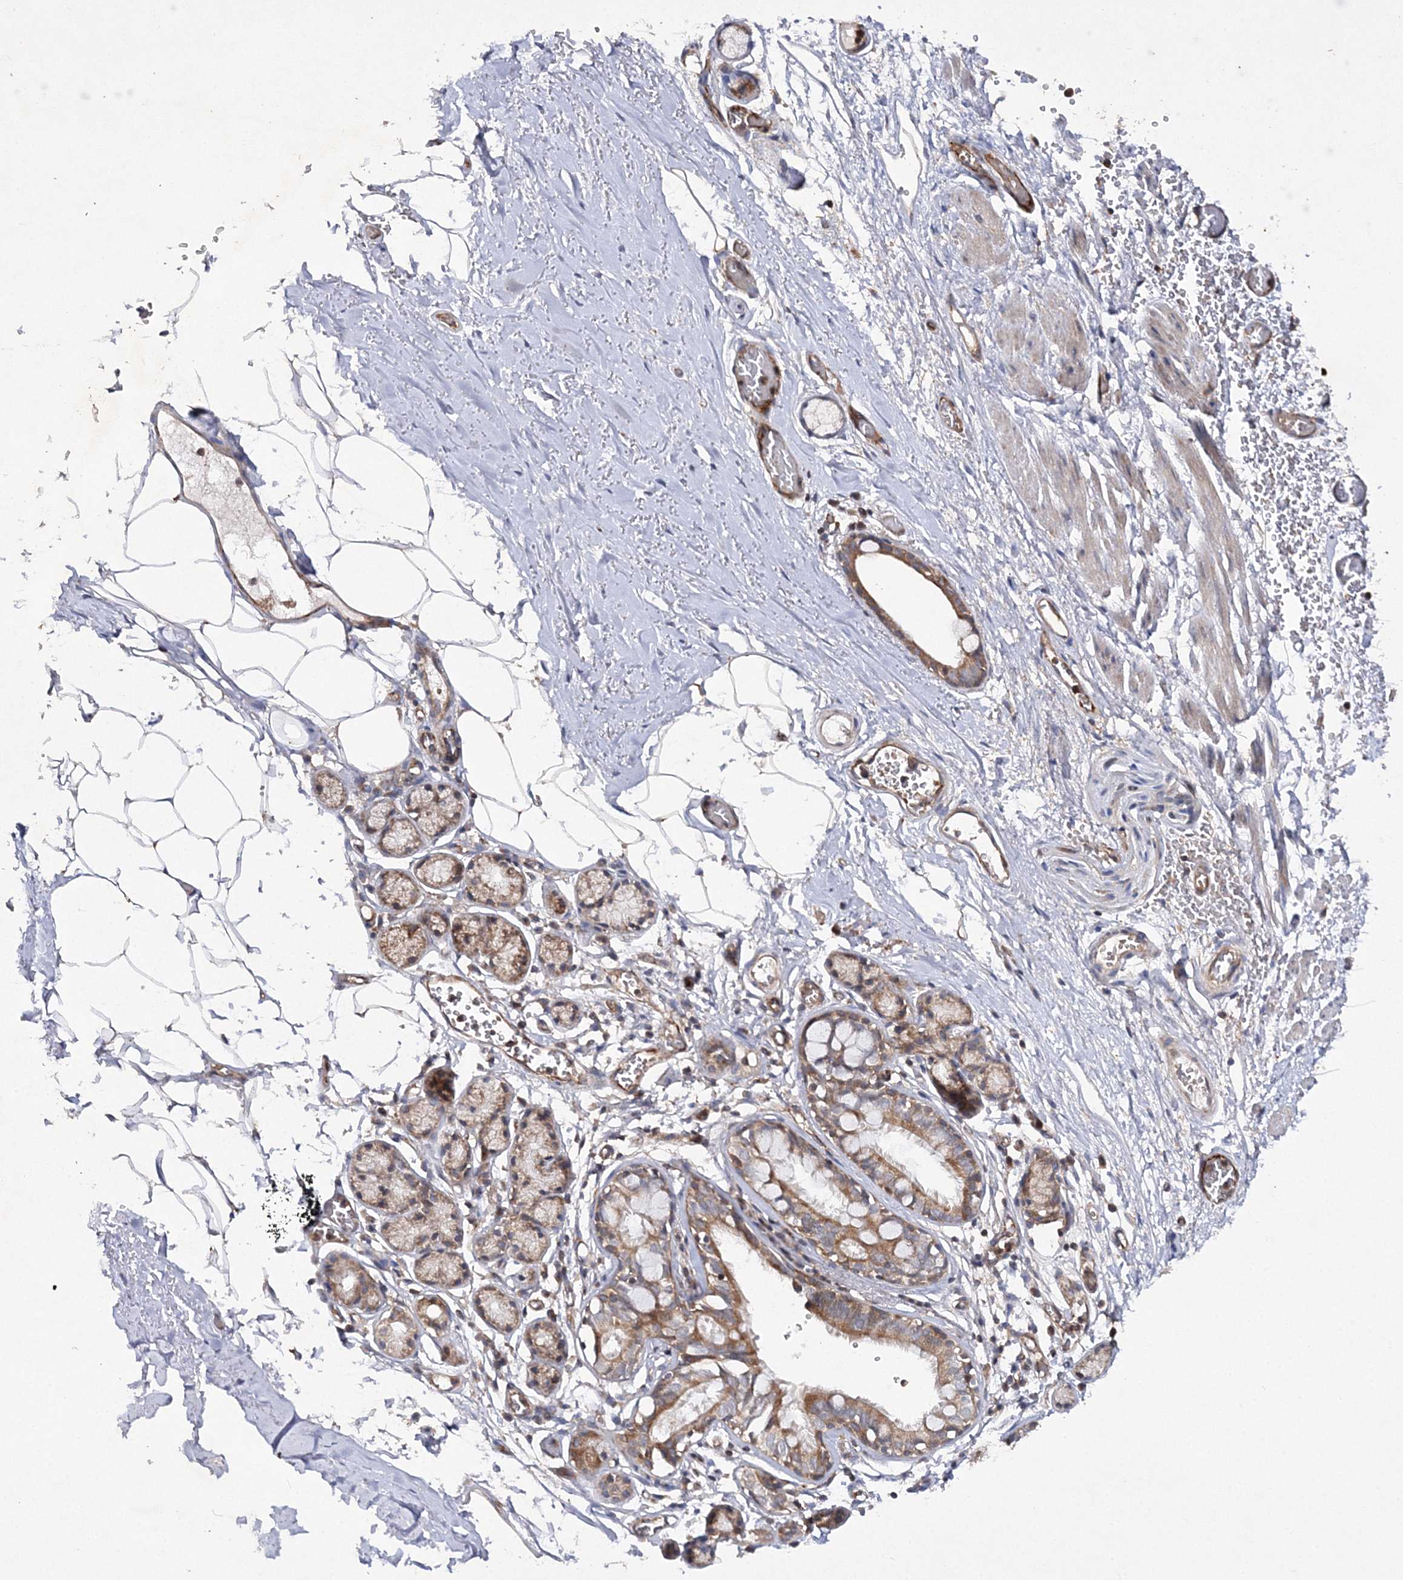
{"staining": {"intensity": "moderate", "quantity": "25%-75%", "location": "cytoplasmic/membranous"}, "tissue": "bronchus", "cell_type": "Respiratory epithelial cells", "image_type": "normal", "snomed": [{"axis": "morphology", "description": "Normal tissue, NOS"}, {"axis": "topography", "description": "Bronchus"}, {"axis": "topography", "description": "Lung"}], "caption": "Immunohistochemical staining of benign bronchus displays 25%-75% levels of moderate cytoplasmic/membranous protein staining in about 25%-75% of respiratory epithelial cells.", "gene": "DNAJC13", "patient": {"sex": "male", "age": 56}}